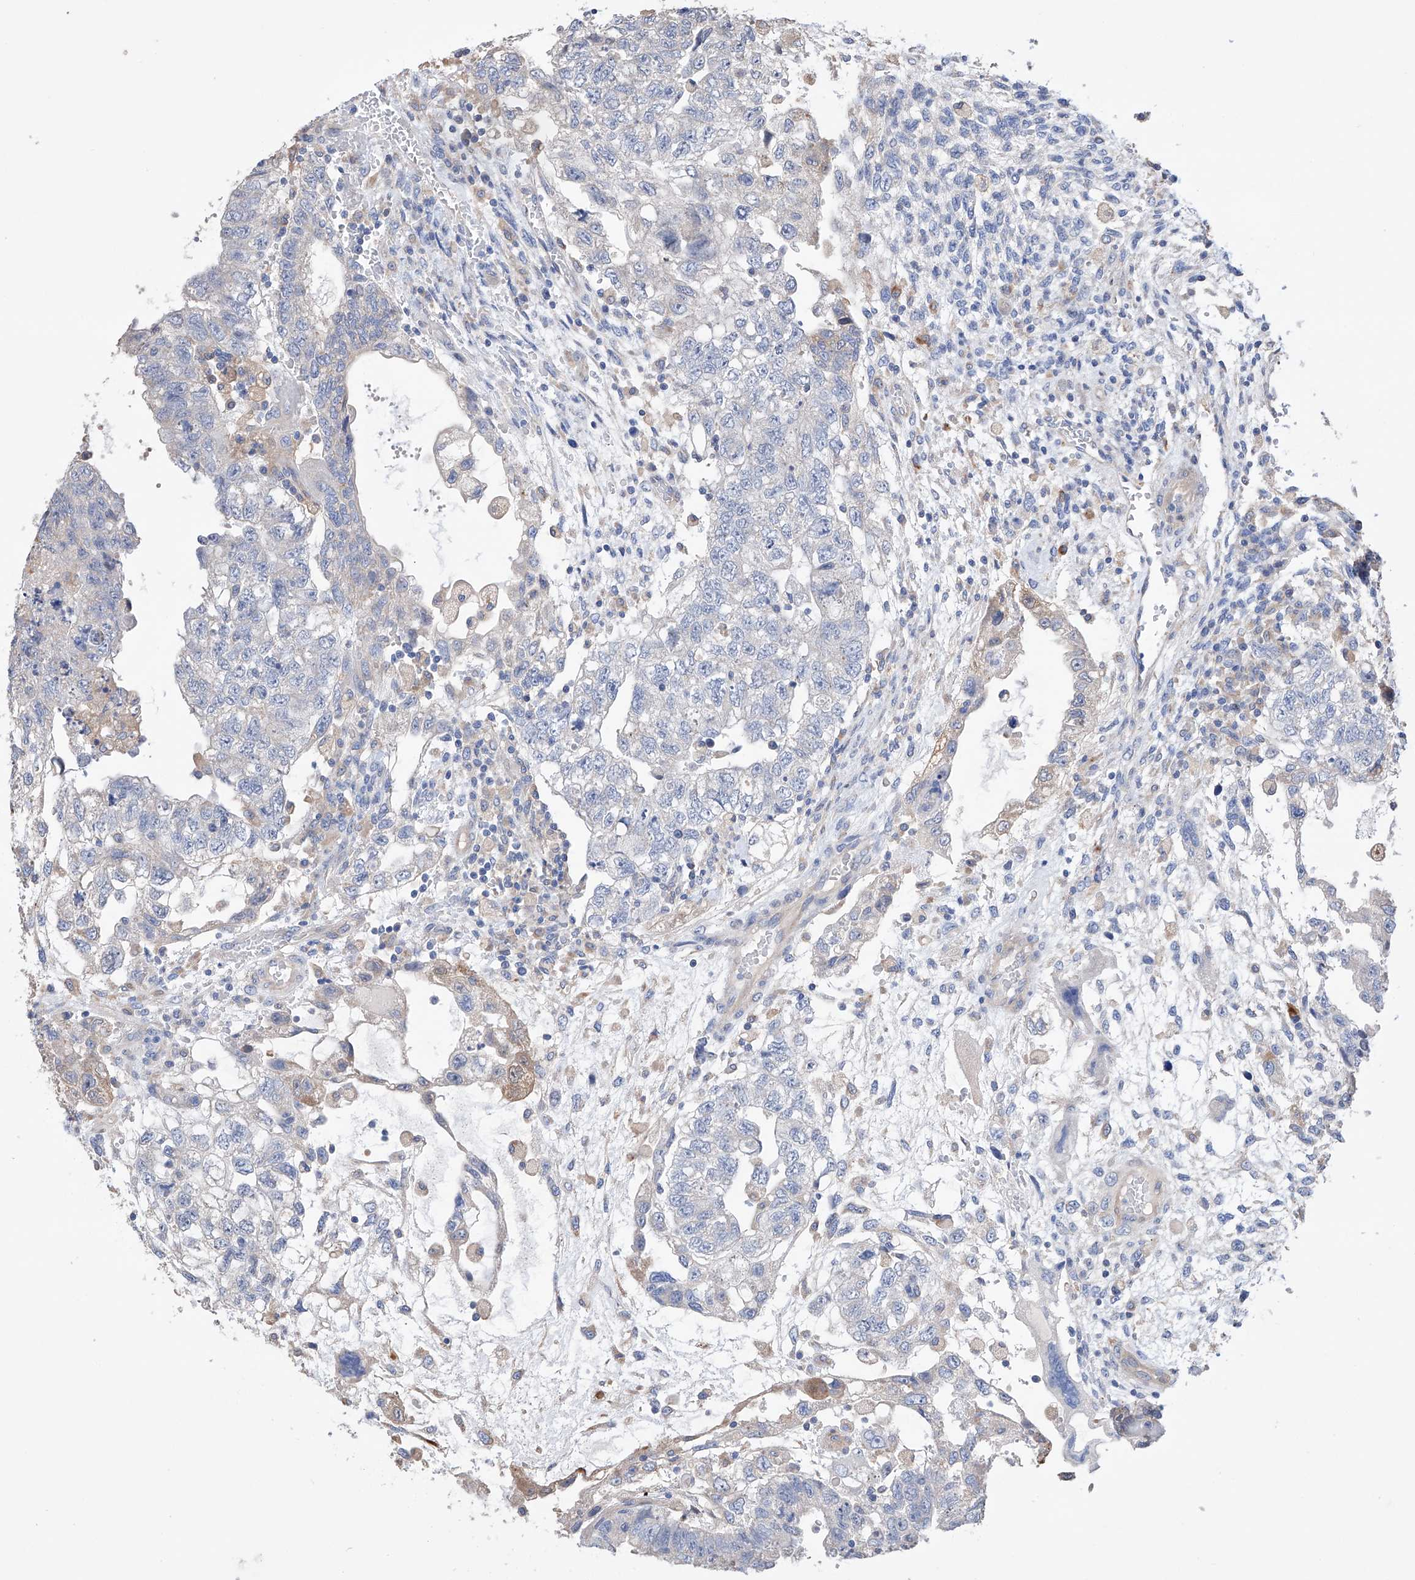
{"staining": {"intensity": "negative", "quantity": "none", "location": "none"}, "tissue": "testis cancer", "cell_type": "Tumor cells", "image_type": "cancer", "snomed": [{"axis": "morphology", "description": "Carcinoma, Embryonal, NOS"}, {"axis": "topography", "description": "Testis"}], "caption": "Immunohistochemistry (IHC) photomicrograph of neoplastic tissue: testis cancer (embryonal carcinoma) stained with DAB shows no significant protein staining in tumor cells.", "gene": "AFG1L", "patient": {"sex": "male", "age": 36}}